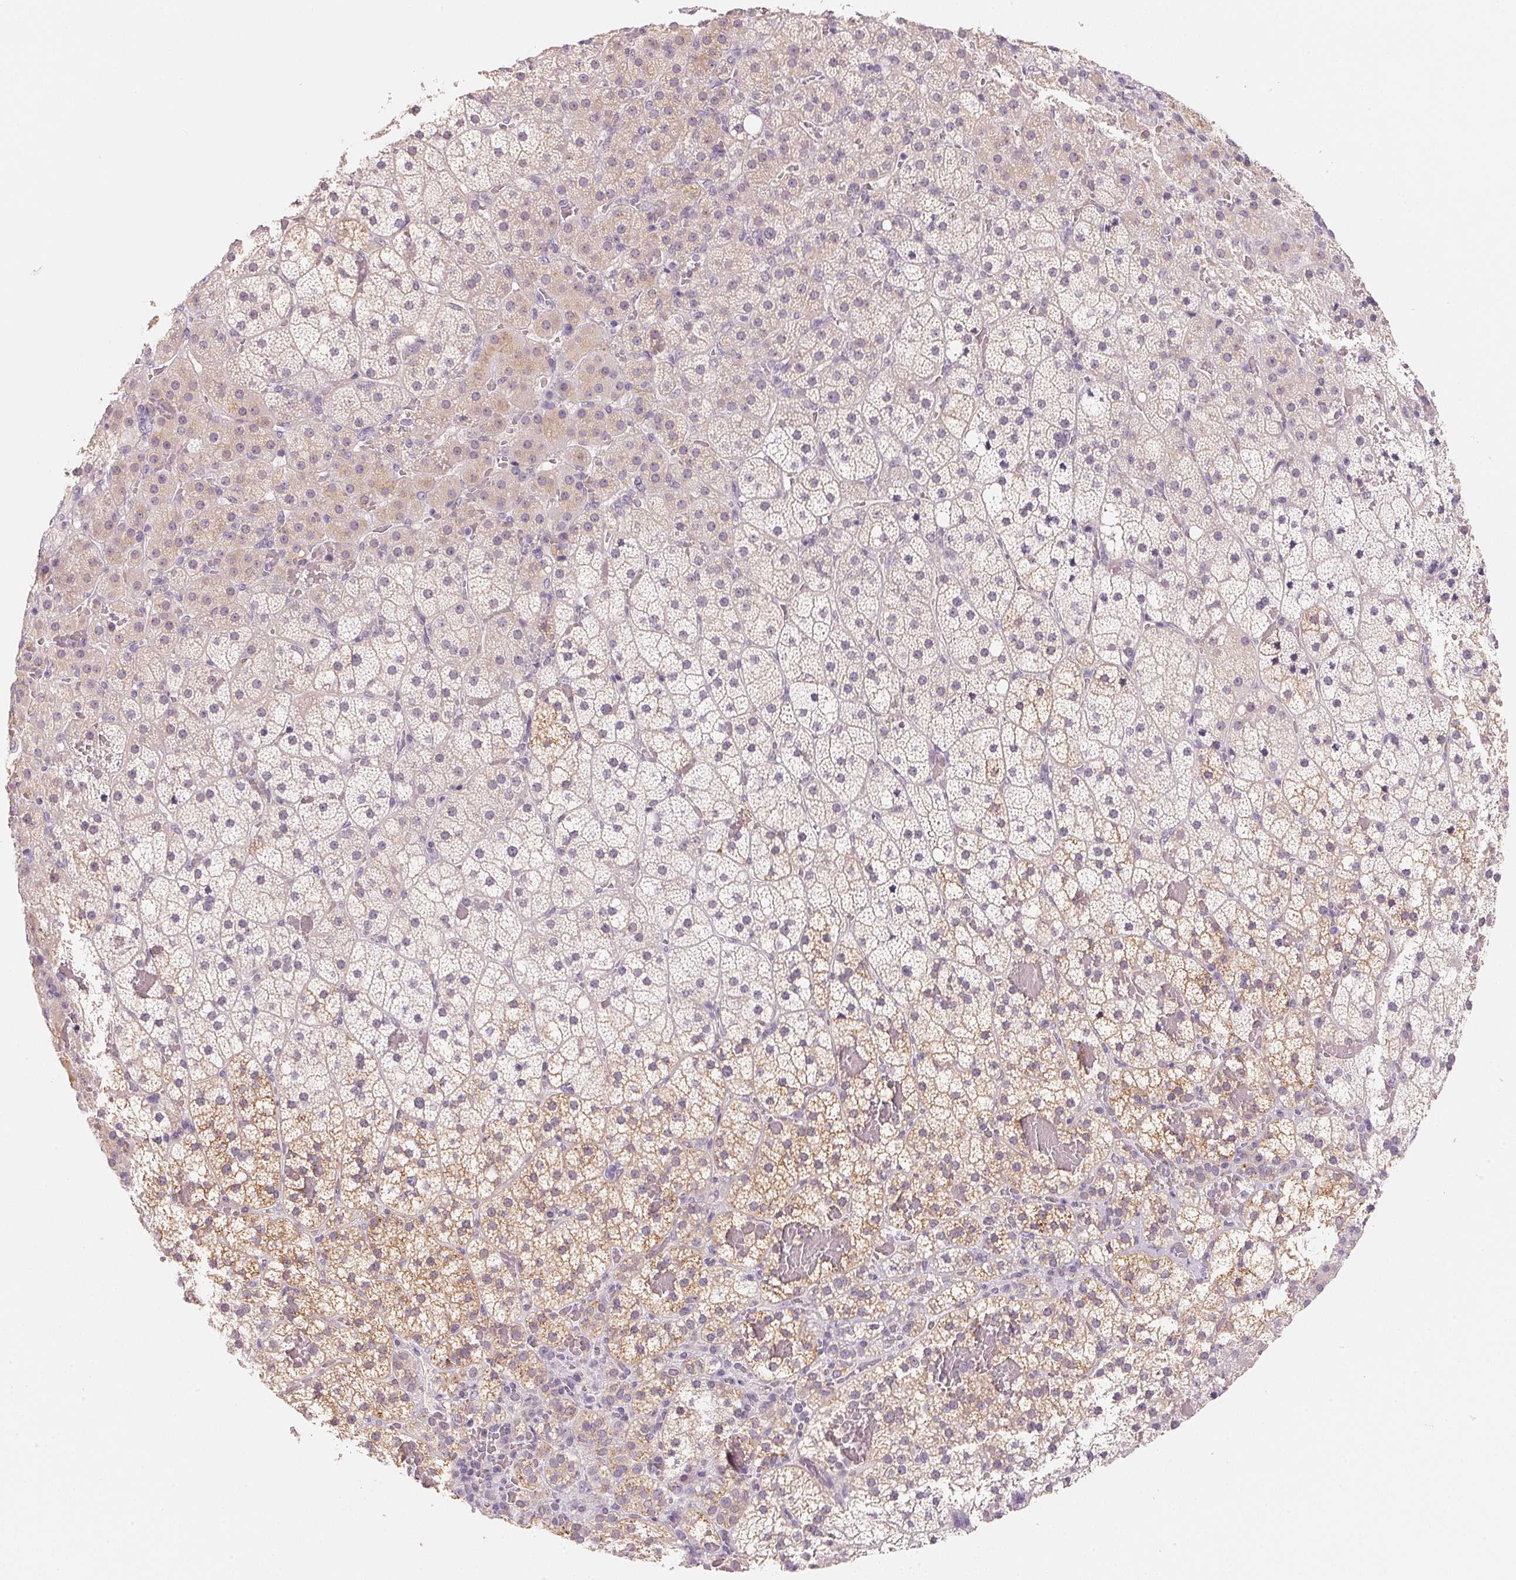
{"staining": {"intensity": "moderate", "quantity": "25%-75%", "location": "cytoplasmic/membranous"}, "tissue": "adrenal gland", "cell_type": "Glandular cells", "image_type": "normal", "snomed": [{"axis": "morphology", "description": "Normal tissue, NOS"}, {"axis": "topography", "description": "Adrenal gland"}], "caption": "This histopathology image exhibits IHC staining of benign human adrenal gland, with medium moderate cytoplasmic/membranous staining in about 25%-75% of glandular cells.", "gene": "MCOLN3", "patient": {"sex": "male", "age": 53}}